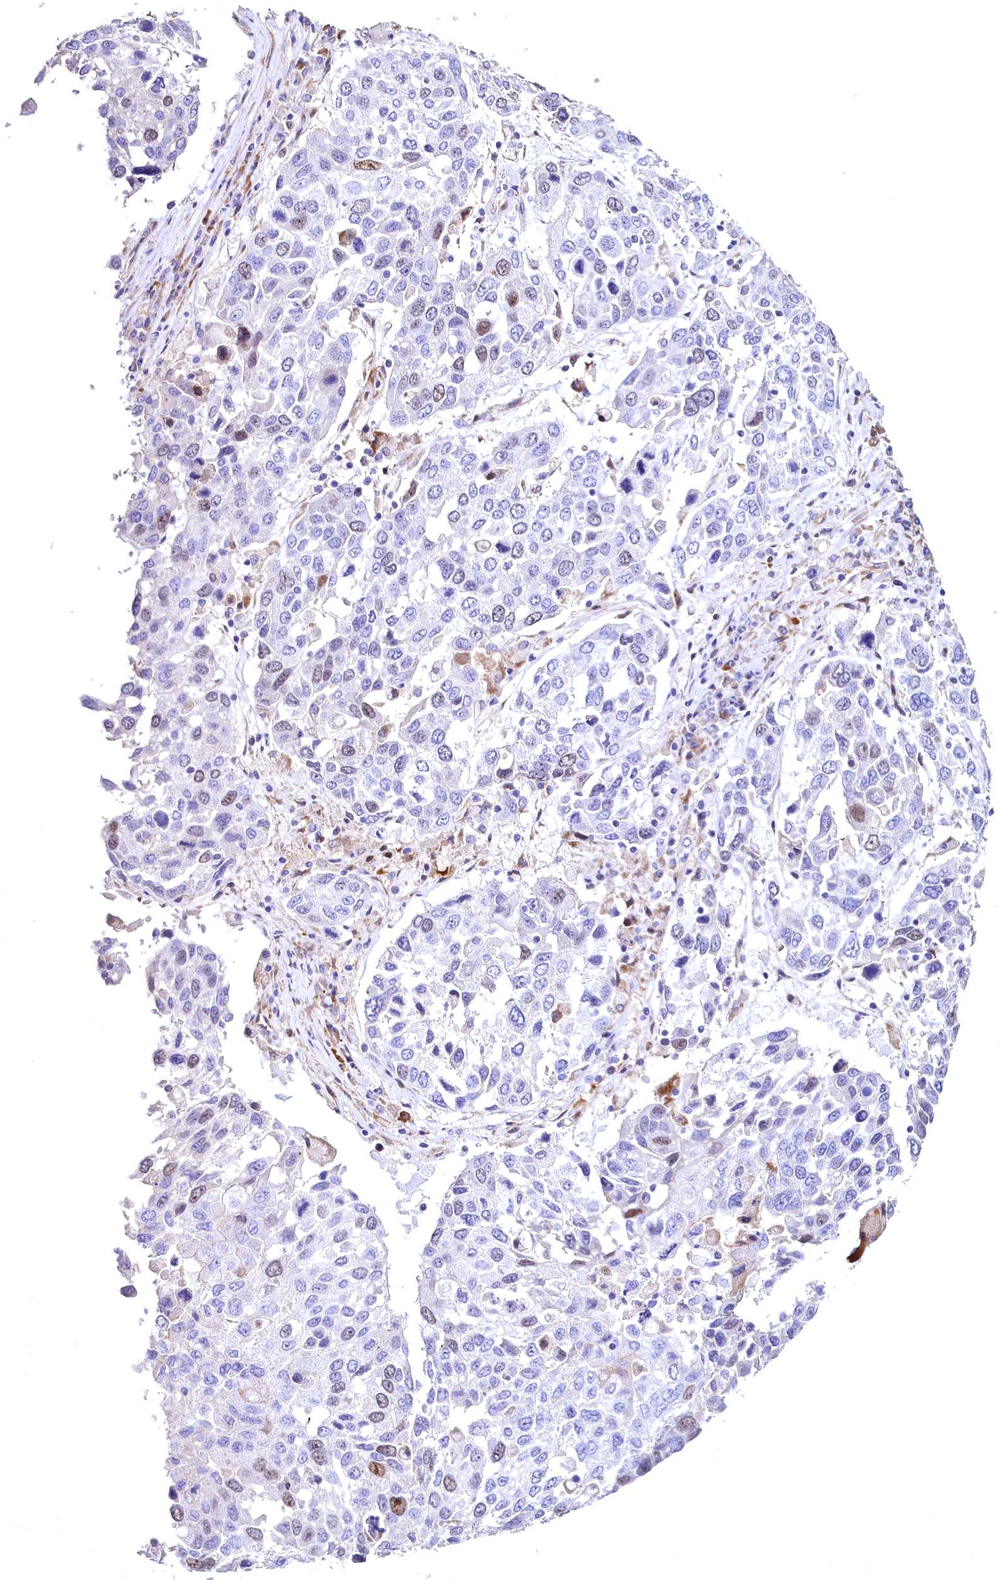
{"staining": {"intensity": "weak", "quantity": "<25%", "location": "nuclear"}, "tissue": "lung cancer", "cell_type": "Tumor cells", "image_type": "cancer", "snomed": [{"axis": "morphology", "description": "Squamous cell carcinoma, NOS"}, {"axis": "topography", "description": "Lung"}], "caption": "Immunohistochemistry of squamous cell carcinoma (lung) exhibits no positivity in tumor cells.", "gene": "WNT8A", "patient": {"sex": "male", "age": 65}}